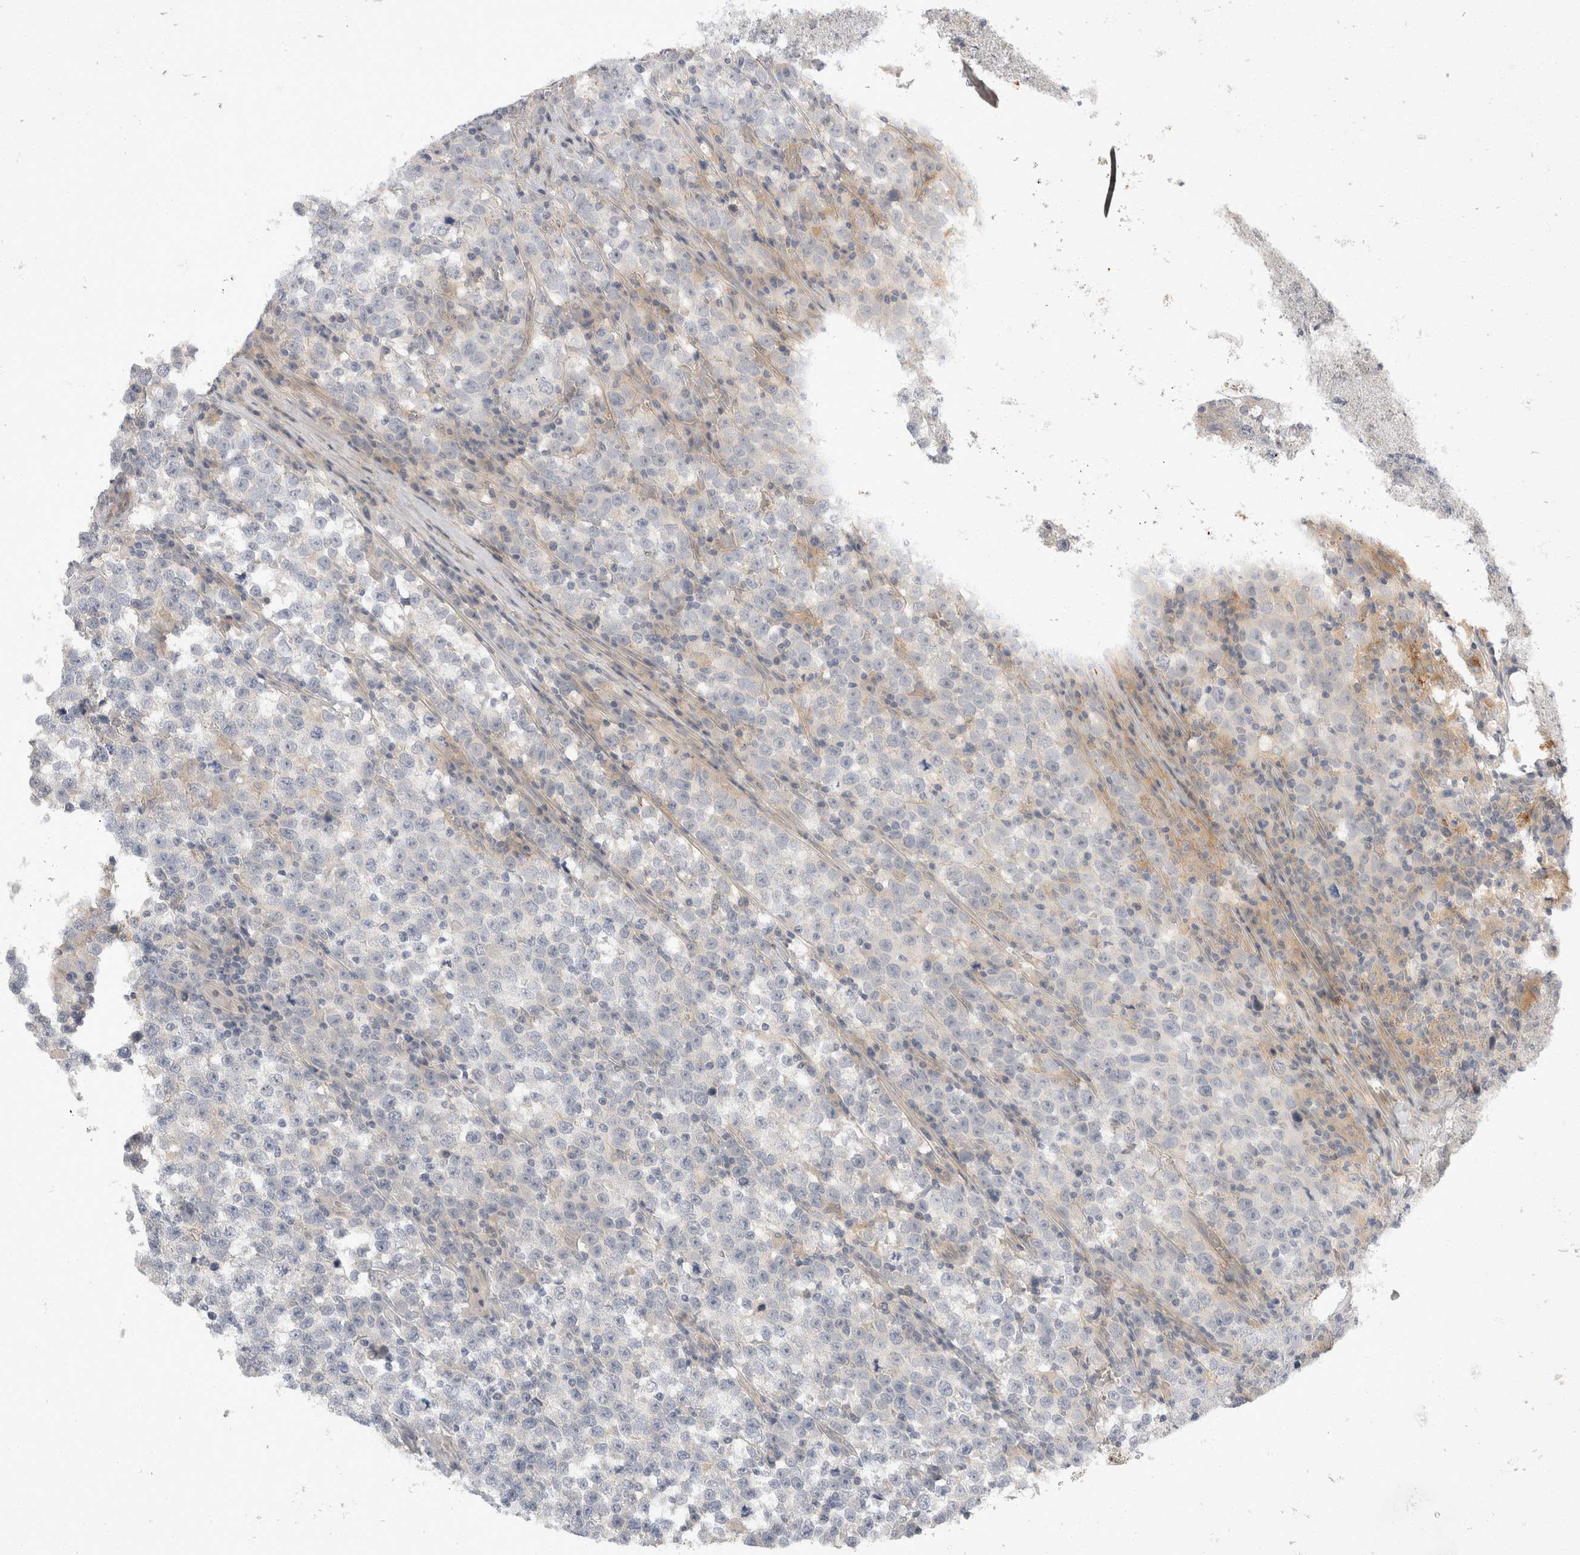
{"staining": {"intensity": "negative", "quantity": "none", "location": "none"}, "tissue": "testis cancer", "cell_type": "Tumor cells", "image_type": "cancer", "snomed": [{"axis": "morphology", "description": "Normal tissue, NOS"}, {"axis": "morphology", "description": "Seminoma, NOS"}, {"axis": "topography", "description": "Testis"}], "caption": "A high-resolution micrograph shows IHC staining of testis cancer (seminoma), which exhibits no significant positivity in tumor cells.", "gene": "TOM1L2", "patient": {"sex": "male", "age": 43}}